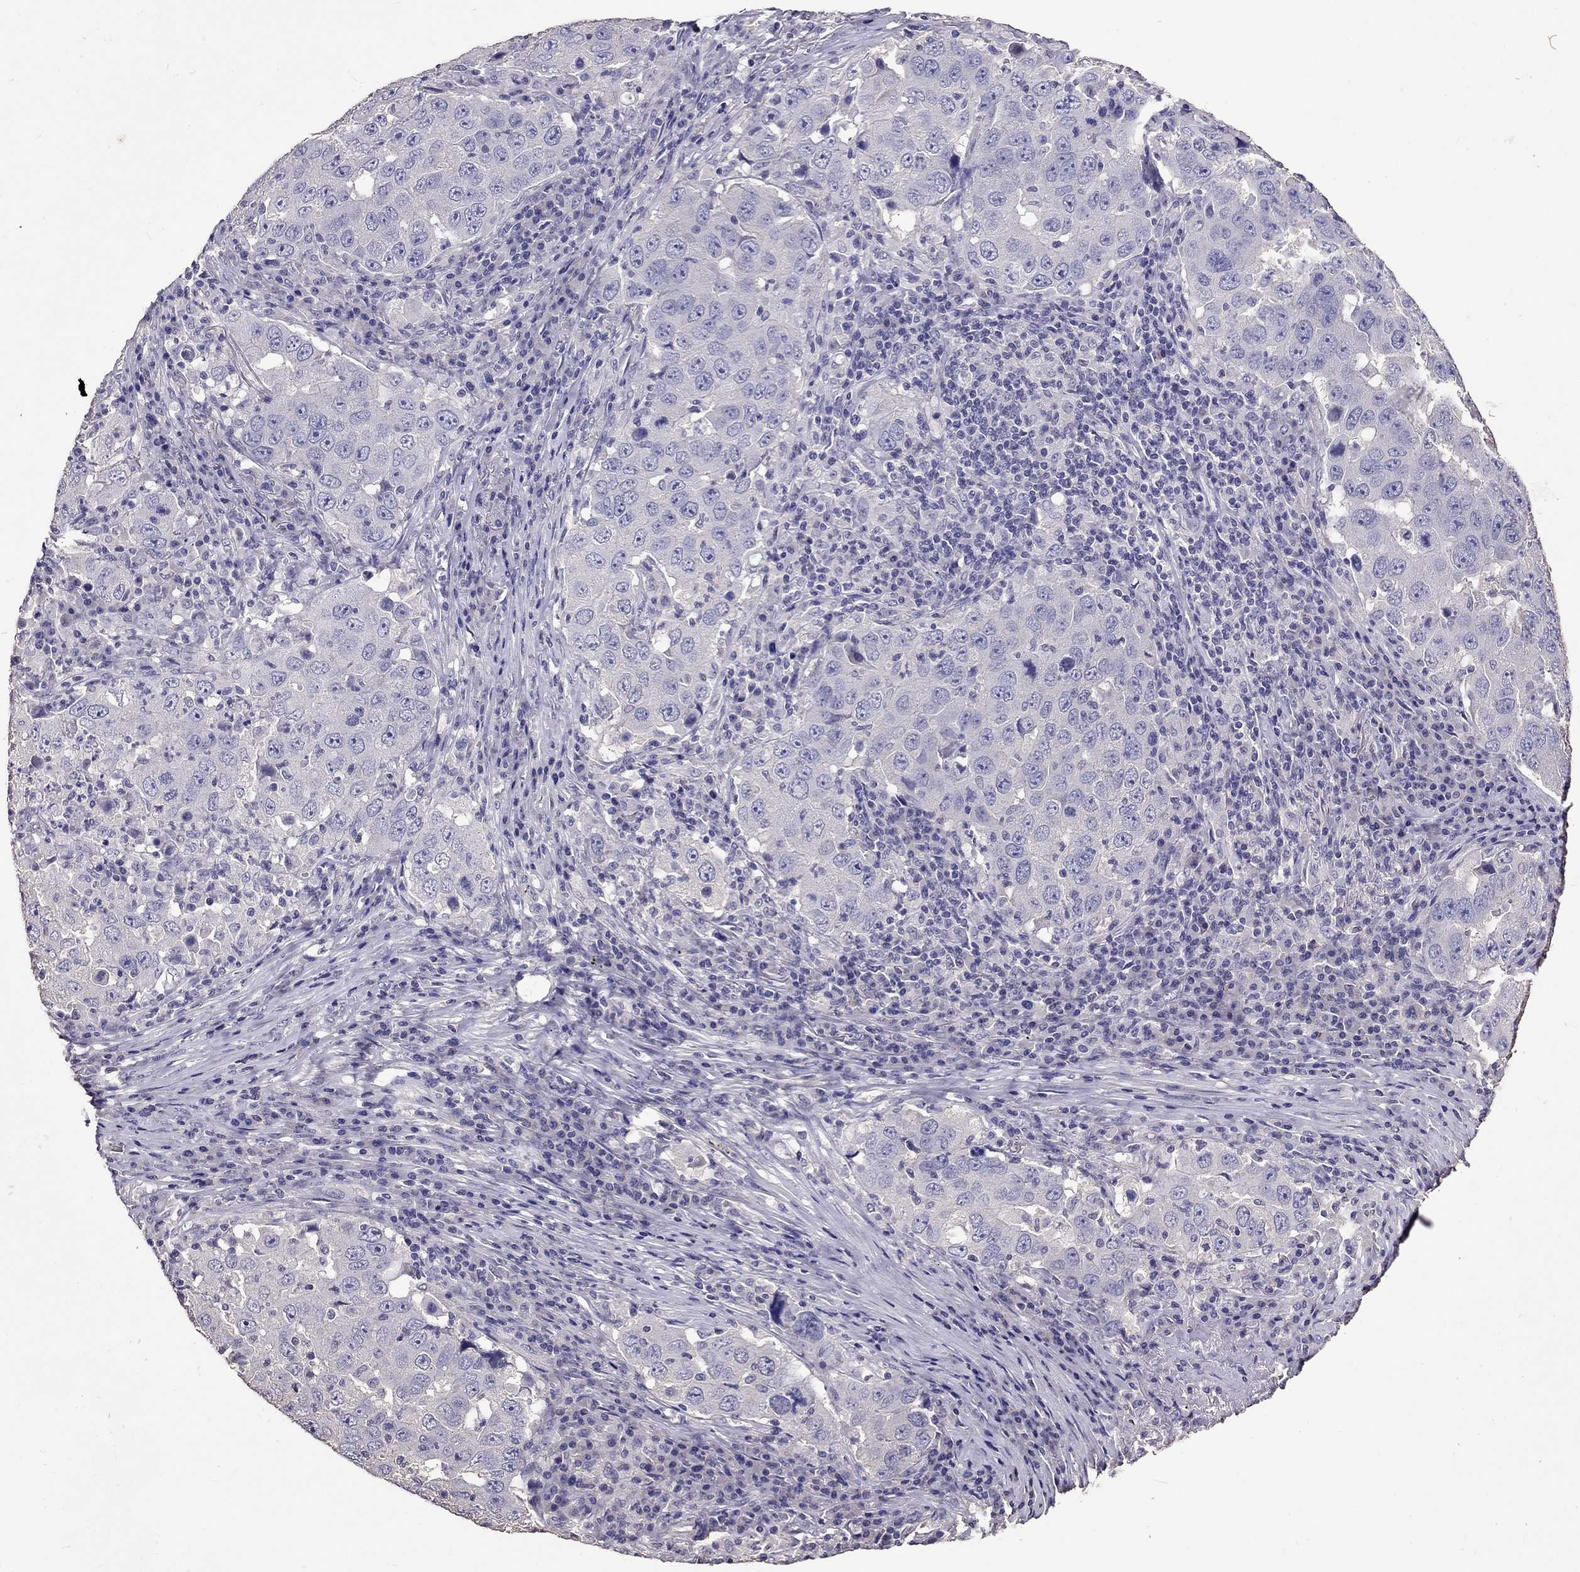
{"staining": {"intensity": "negative", "quantity": "none", "location": "none"}, "tissue": "lung cancer", "cell_type": "Tumor cells", "image_type": "cancer", "snomed": [{"axis": "morphology", "description": "Adenocarcinoma, NOS"}, {"axis": "topography", "description": "Lung"}], "caption": "Tumor cells are negative for brown protein staining in lung cancer (adenocarcinoma).", "gene": "NKX3-1", "patient": {"sex": "male", "age": 73}}